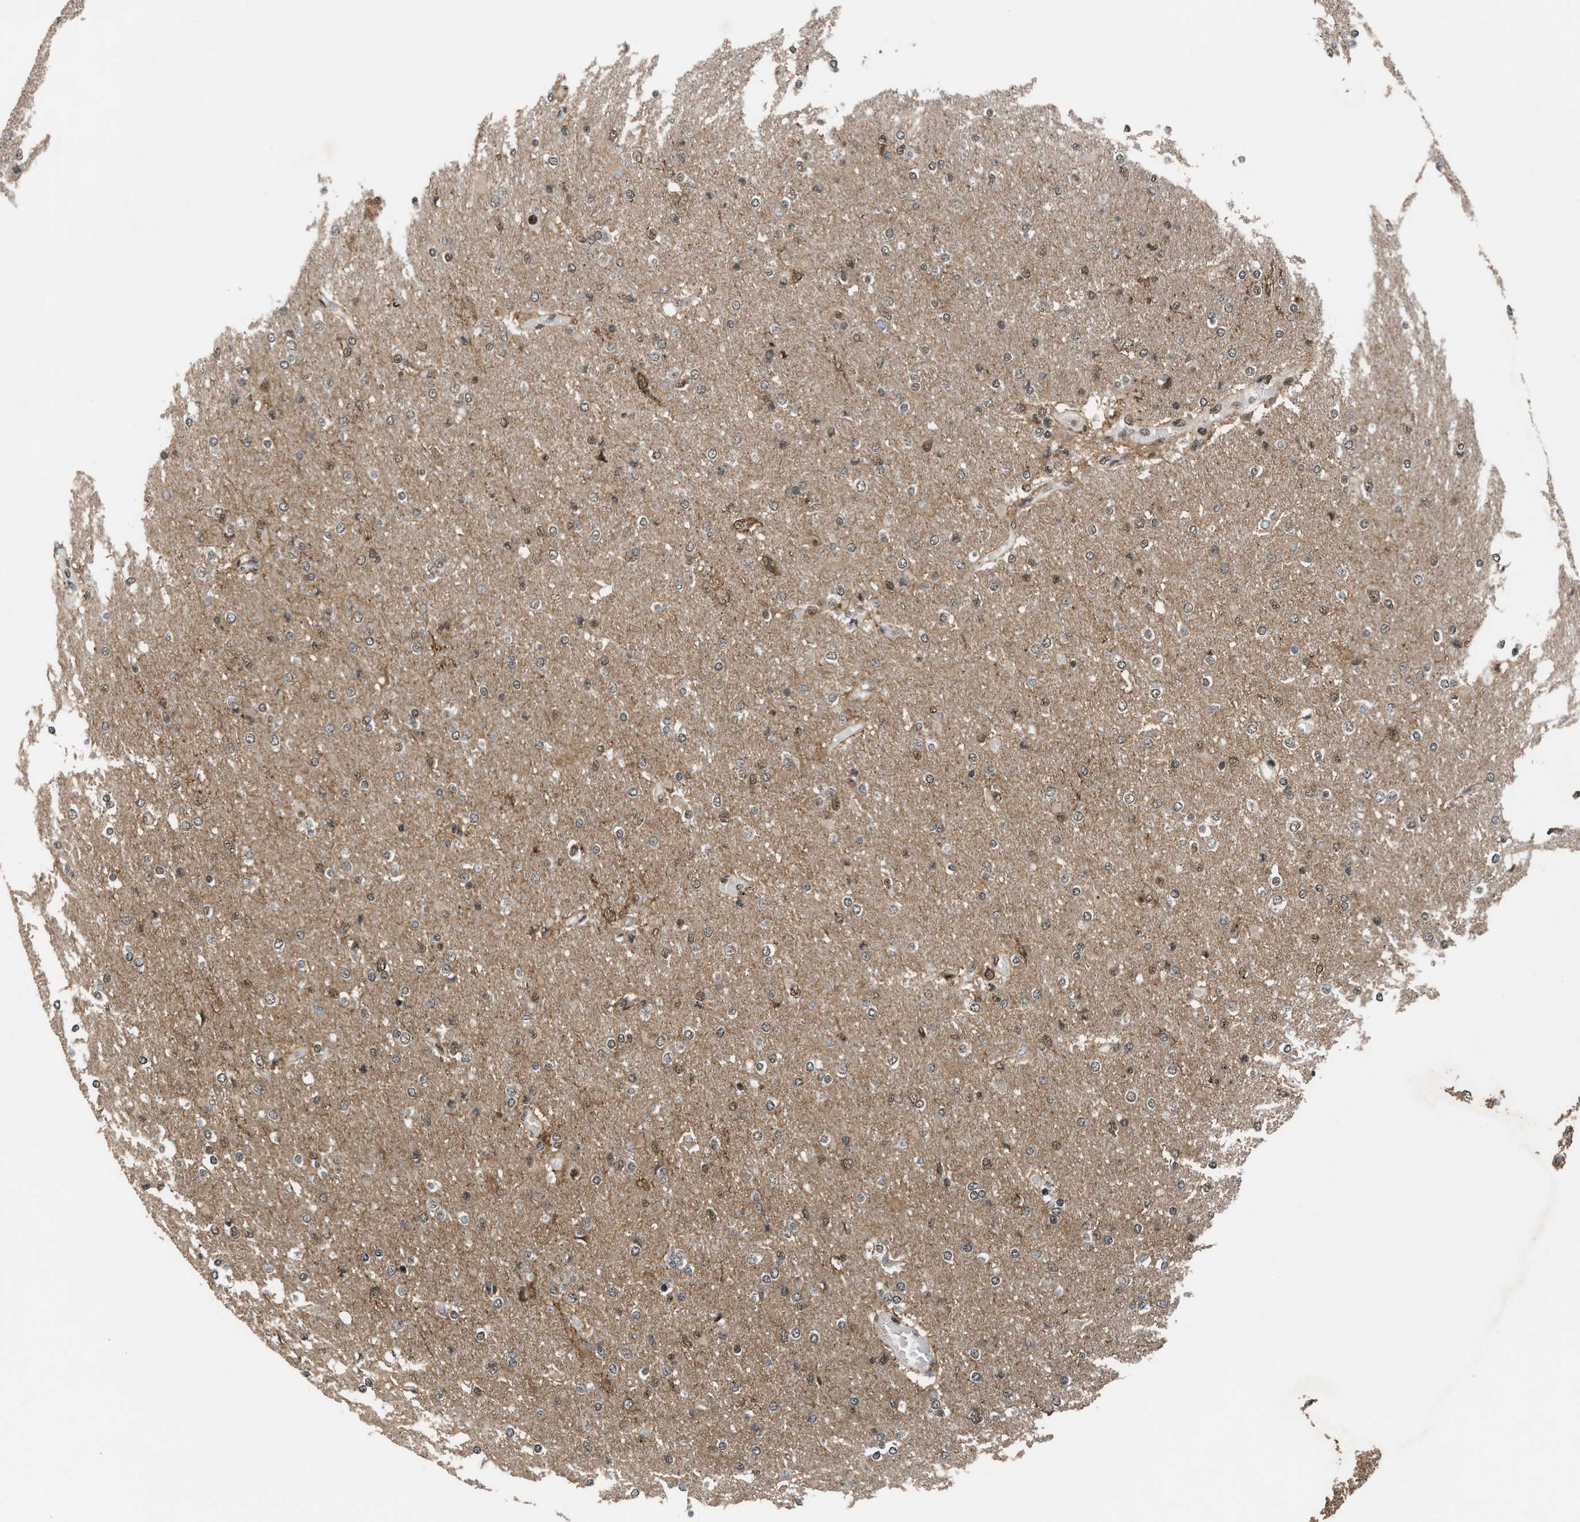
{"staining": {"intensity": "moderate", "quantity": "25%-75%", "location": "nuclear"}, "tissue": "glioma", "cell_type": "Tumor cells", "image_type": "cancer", "snomed": [{"axis": "morphology", "description": "Glioma, malignant, High grade"}, {"axis": "topography", "description": "Cerebral cortex"}], "caption": "An image showing moderate nuclear positivity in about 25%-75% of tumor cells in glioma, as visualized by brown immunohistochemical staining.", "gene": "PRPF4", "patient": {"sex": "female", "age": 36}}